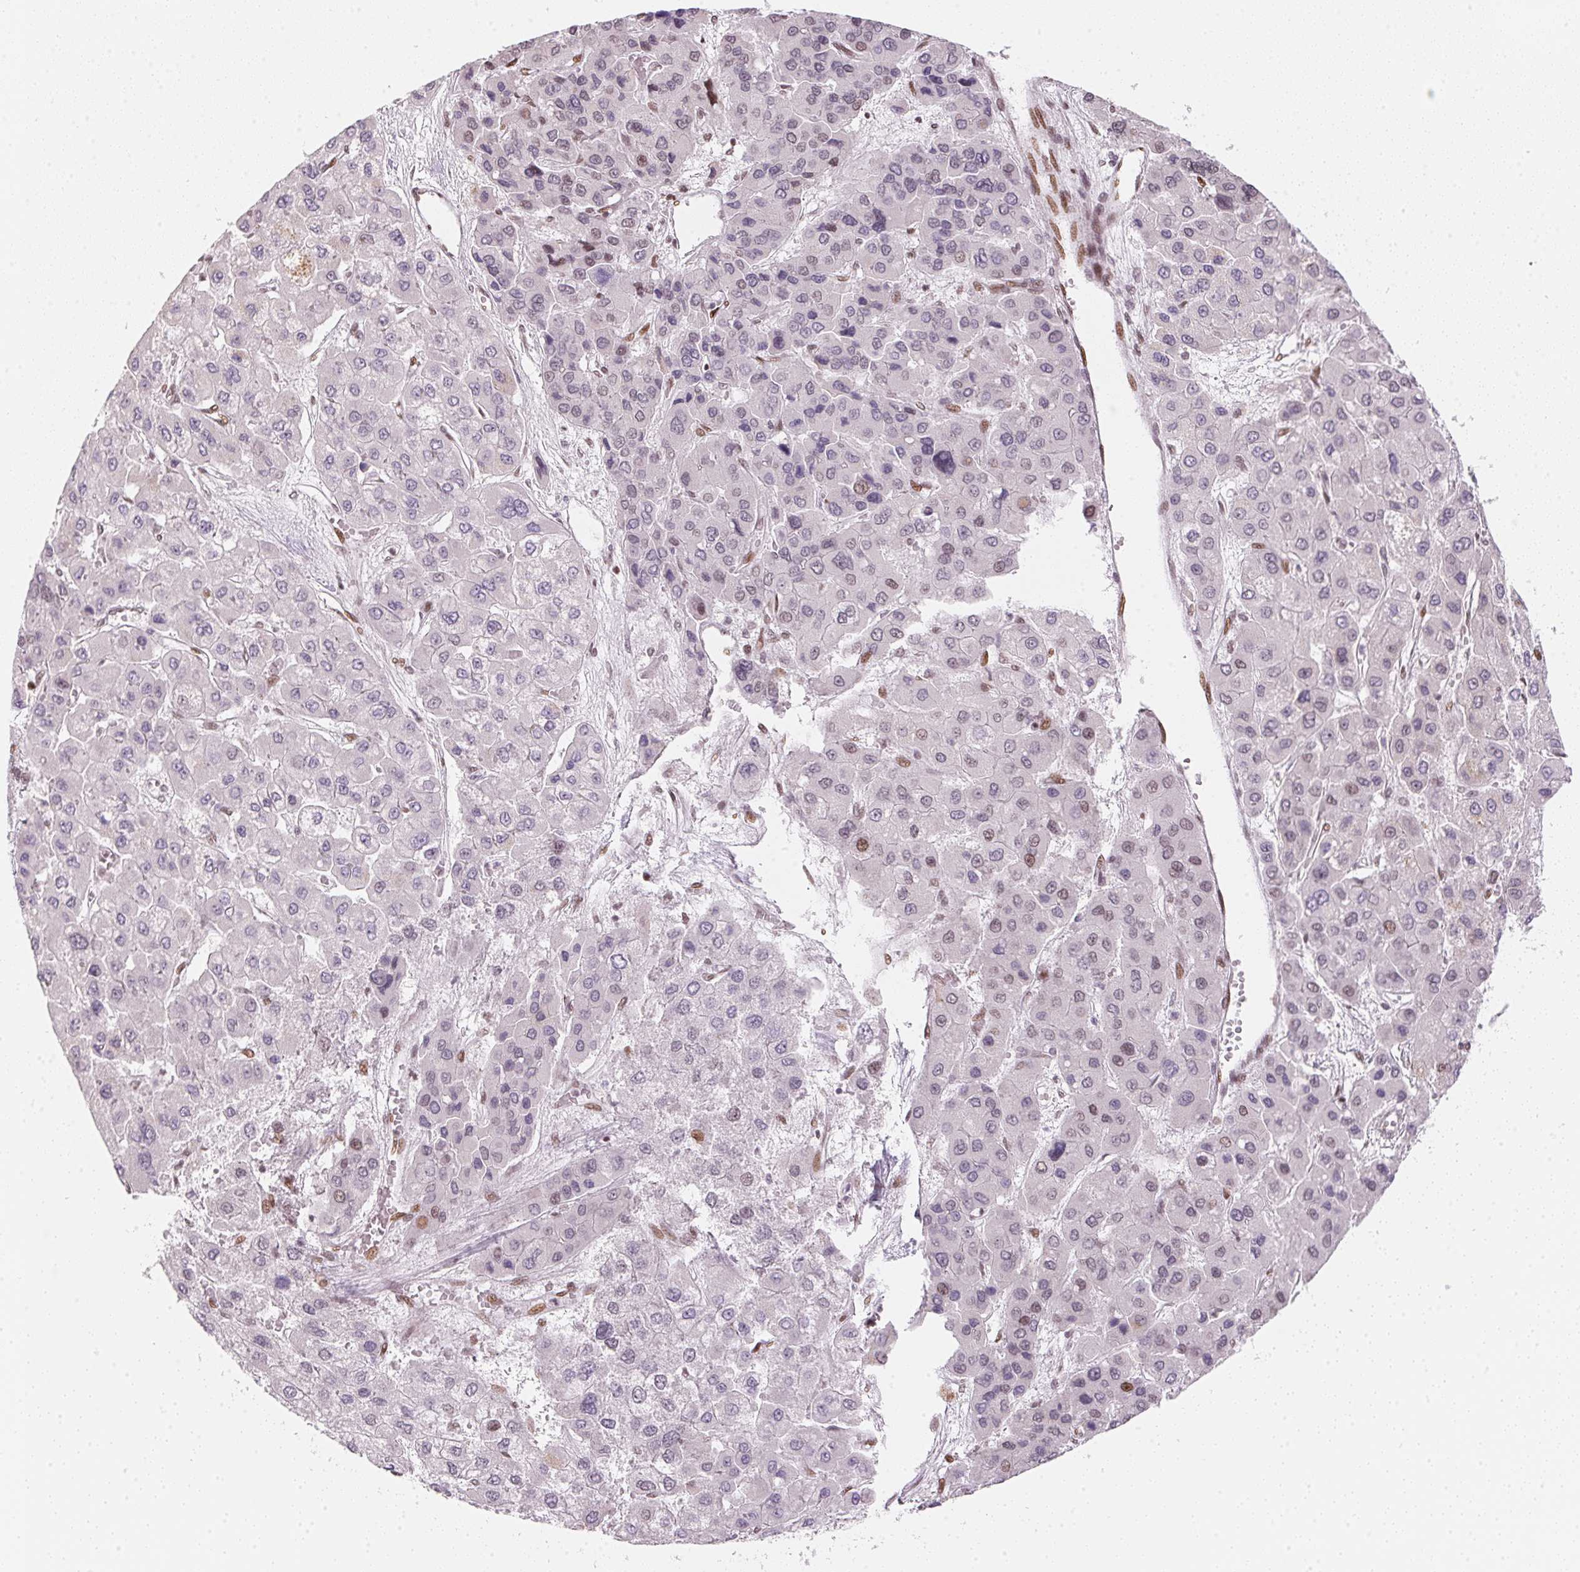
{"staining": {"intensity": "moderate", "quantity": "<25%", "location": "nuclear"}, "tissue": "liver cancer", "cell_type": "Tumor cells", "image_type": "cancer", "snomed": [{"axis": "morphology", "description": "Carcinoma, Hepatocellular, NOS"}, {"axis": "topography", "description": "Liver"}], "caption": "High-magnification brightfield microscopy of liver cancer (hepatocellular carcinoma) stained with DAB (3,3'-diaminobenzidine) (brown) and counterstained with hematoxylin (blue). tumor cells exhibit moderate nuclear staining is present in approximately<25% of cells.", "gene": "KAT6A", "patient": {"sex": "female", "age": 41}}